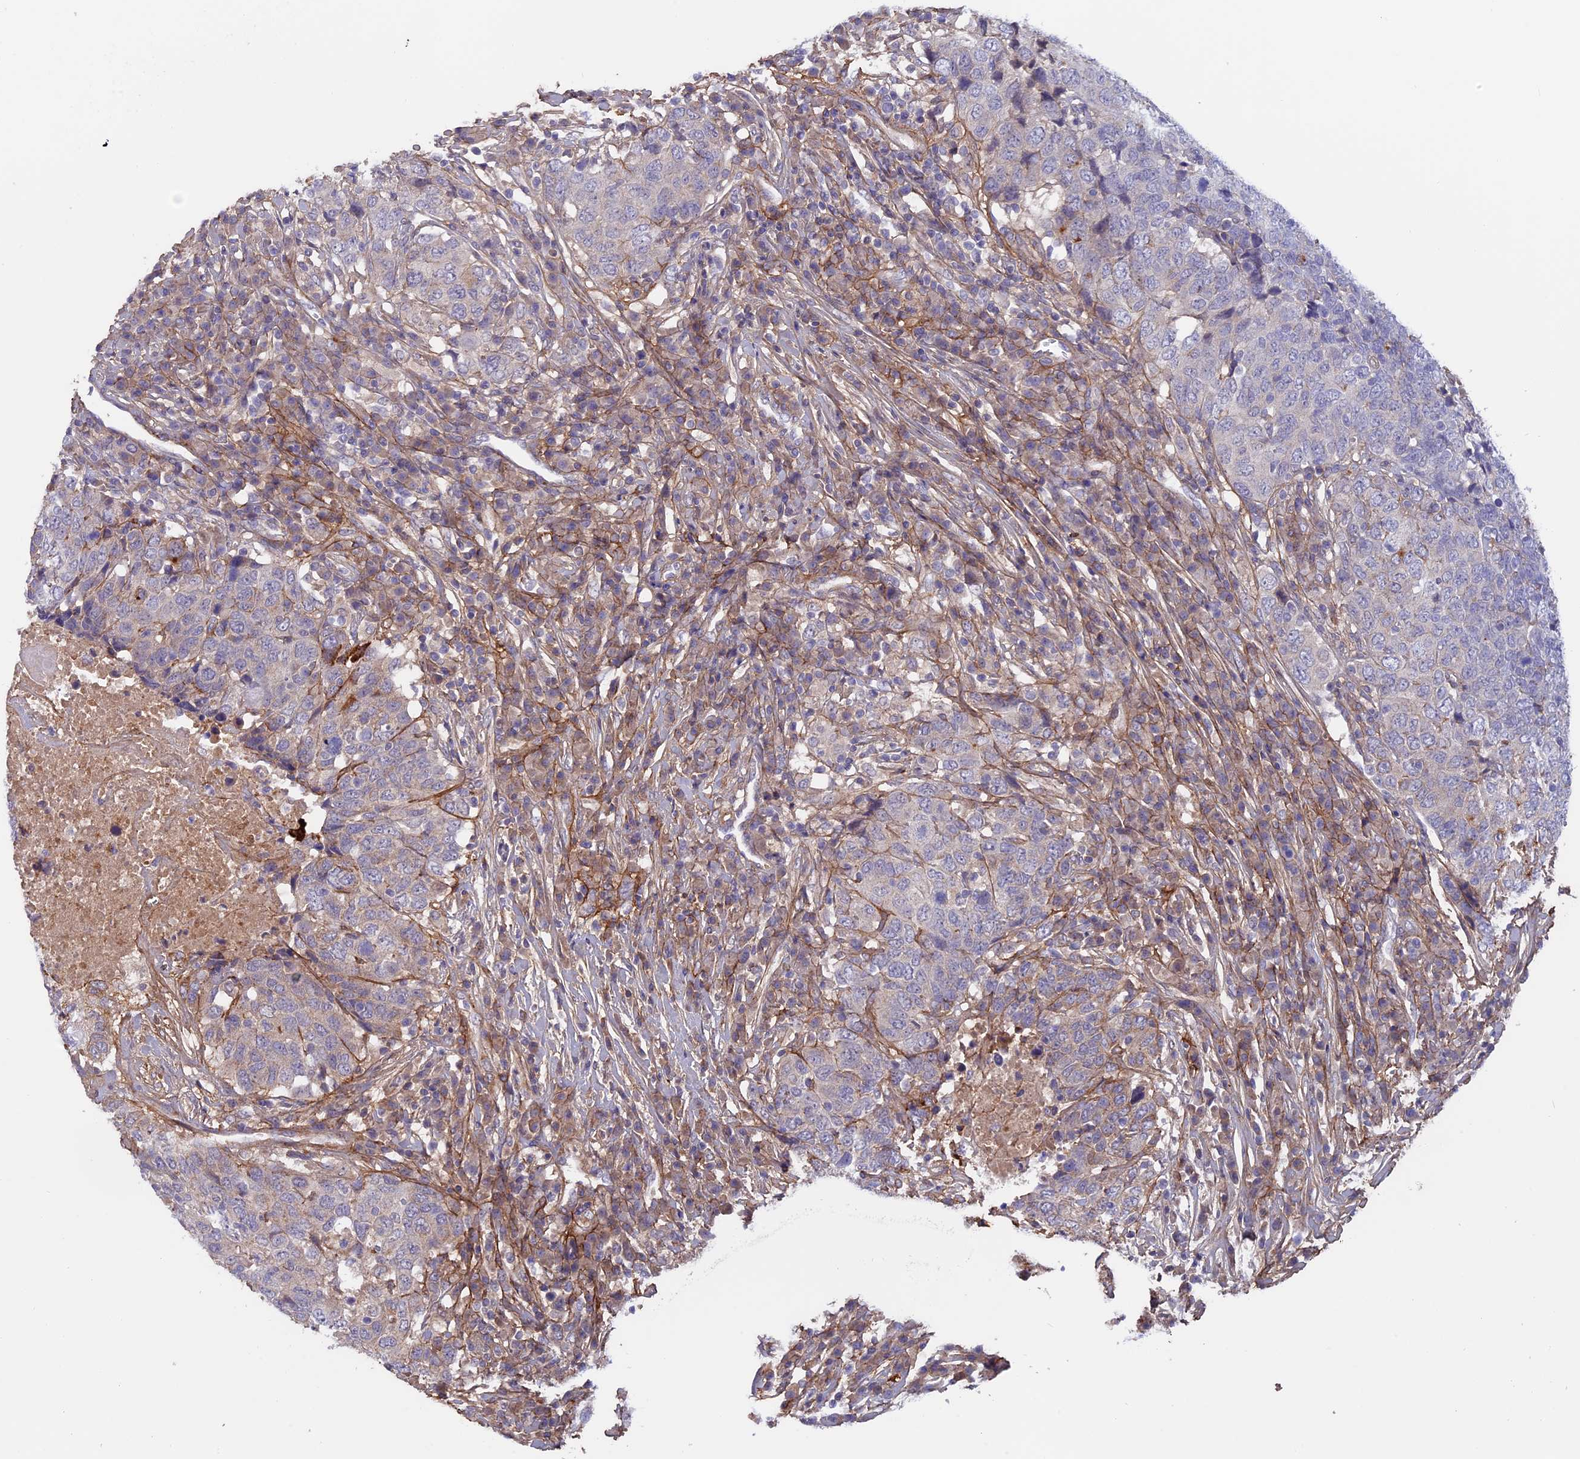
{"staining": {"intensity": "negative", "quantity": "none", "location": "none"}, "tissue": "head and neck cancer", "cell_type": "Tumor cells", "image_type": "cancer", "snomed": [{"axis": "morphology", "description": "Squamous cell carcinoma, NOS"}, {"axis": "topography", "description": "Head-Neck"}], "caption": "The IHC histopathology image has no significant expression in tumor cells of squamous cell carcinoma (head and neck) tissue. The staining was performed using DAB (3,3'-diaminobenzidine) to visualize the protein expression in brown, while the nuclei were stained in blue with hematoxylin (Magnification: 20x).", "gene": "COL4A3", "patient": {"sex": "male", "age": 66}}